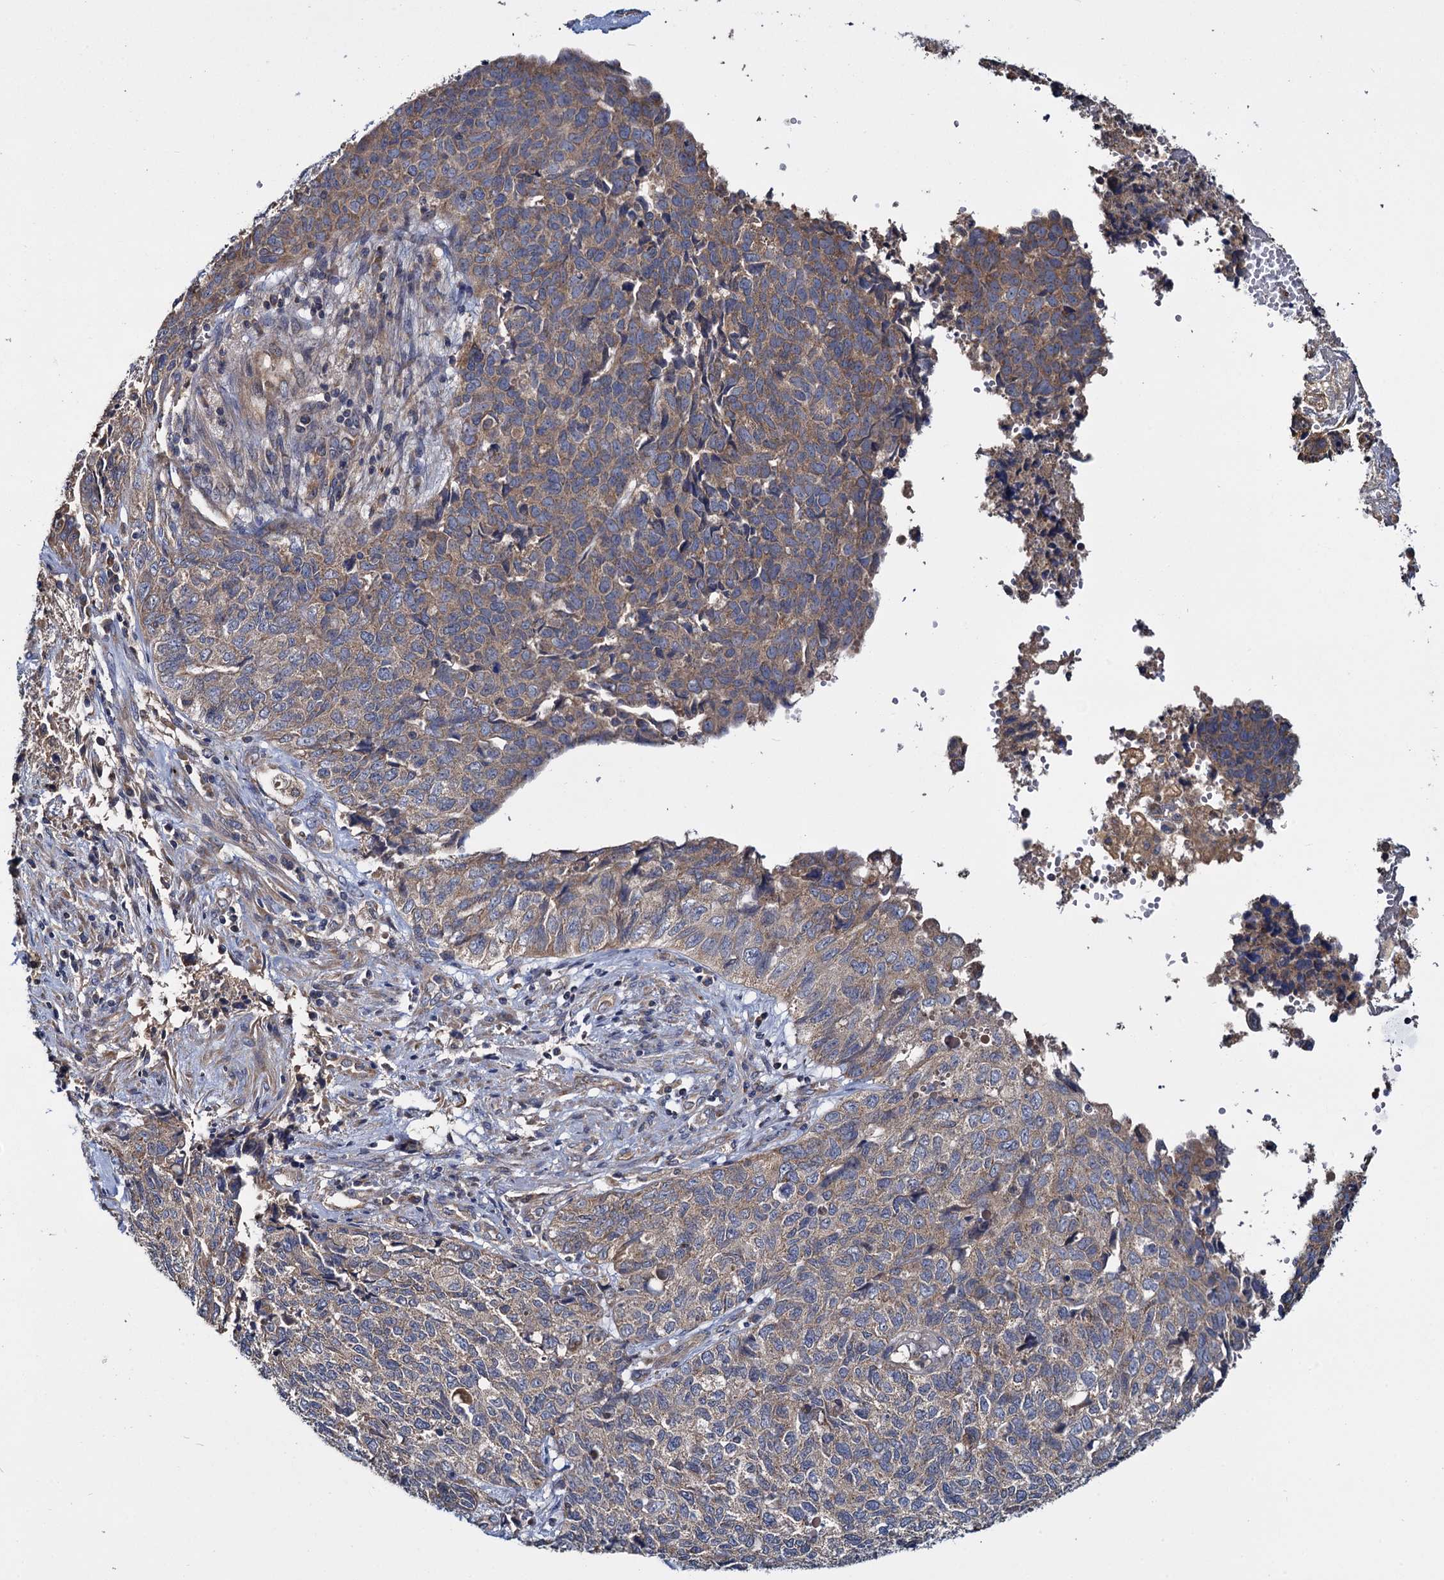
{"staining": {"intensity": "moderate", "quantity": "25%-75%", "location": "cytoplasmic/membranous"}, "tissue": "cervical cancer", "cell_type": "Tumor cells", "image_type": "cancer", "snomed": [{"axis": "morphology", "description": "Squamous cell carcinoma, NOS"}, {"axis": "topography", "description": "Cervix"}], "caption": "Cervical cancer (squamous cell carcinoma) stained with a protein marker shows moderate staining in tumor cells.", "gene": "CEP192", "patient": {"sex": "female", "age": 63}}